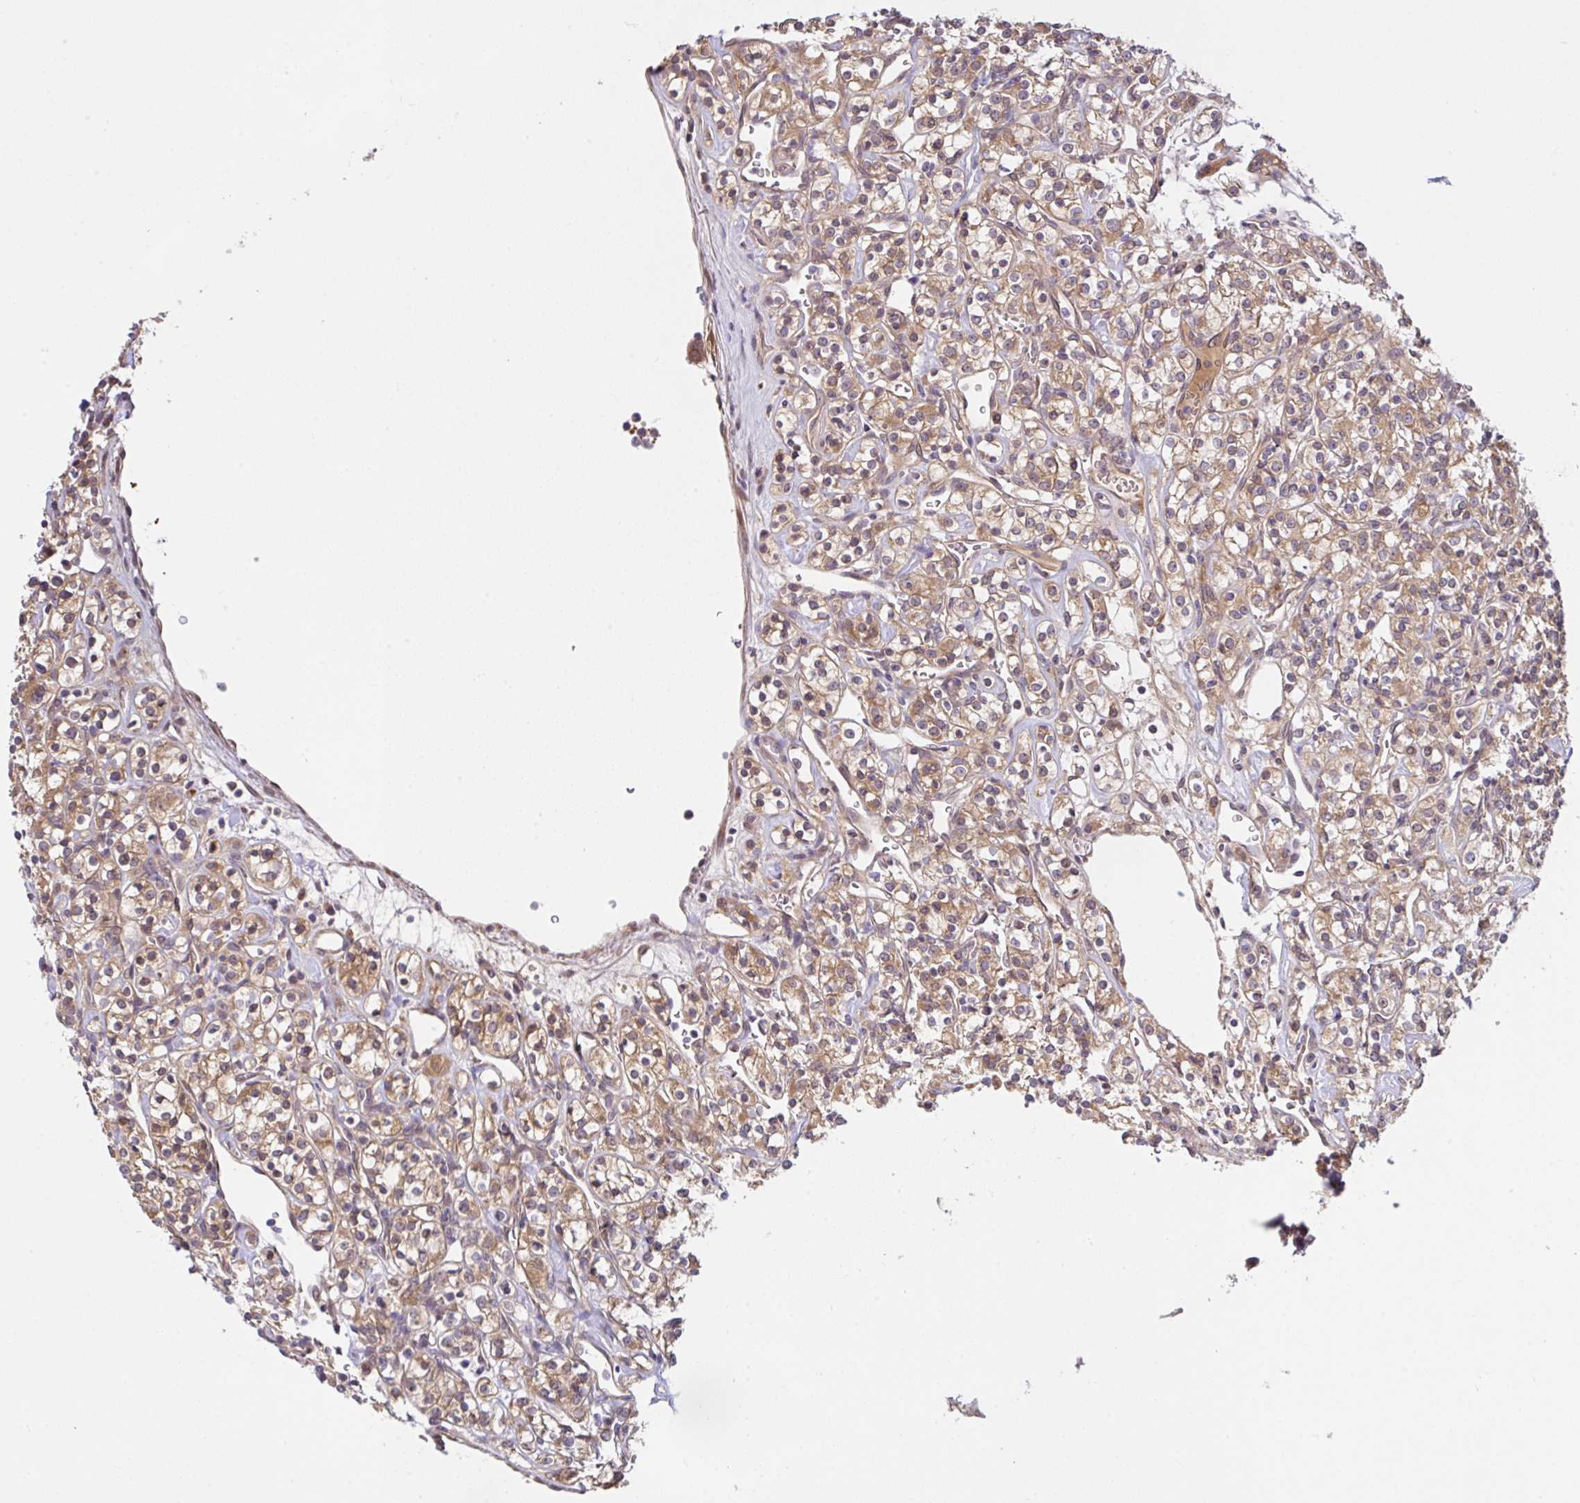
{"staining": {"intensity": "moderate", "quantity": "25%-75%", "location": "cytoplasmic/membranous"}, "tissue": "renal cancer", "cell_type": "Tumor cells", "image_type": "cancer", "snomed": [{"axis": "morphology", "description": "Adenocarcinoma, NOS"}, {"axis": "topography", "description": "Kidney"}], "caption": "IHC (DAB (3,3'-diaminobenzidine)) staining of human renal adenocarcinoma displays moderate cytoplasmic/membranous protein positivity in about 25%-75% of tumor cells. The protein is stained brown, and the nuclei are stained in blue (DAB IHC with brightfield microscopy, high magnification).", "gene": "UBE4A", "patient": {"sex": "male", "age": 77}}